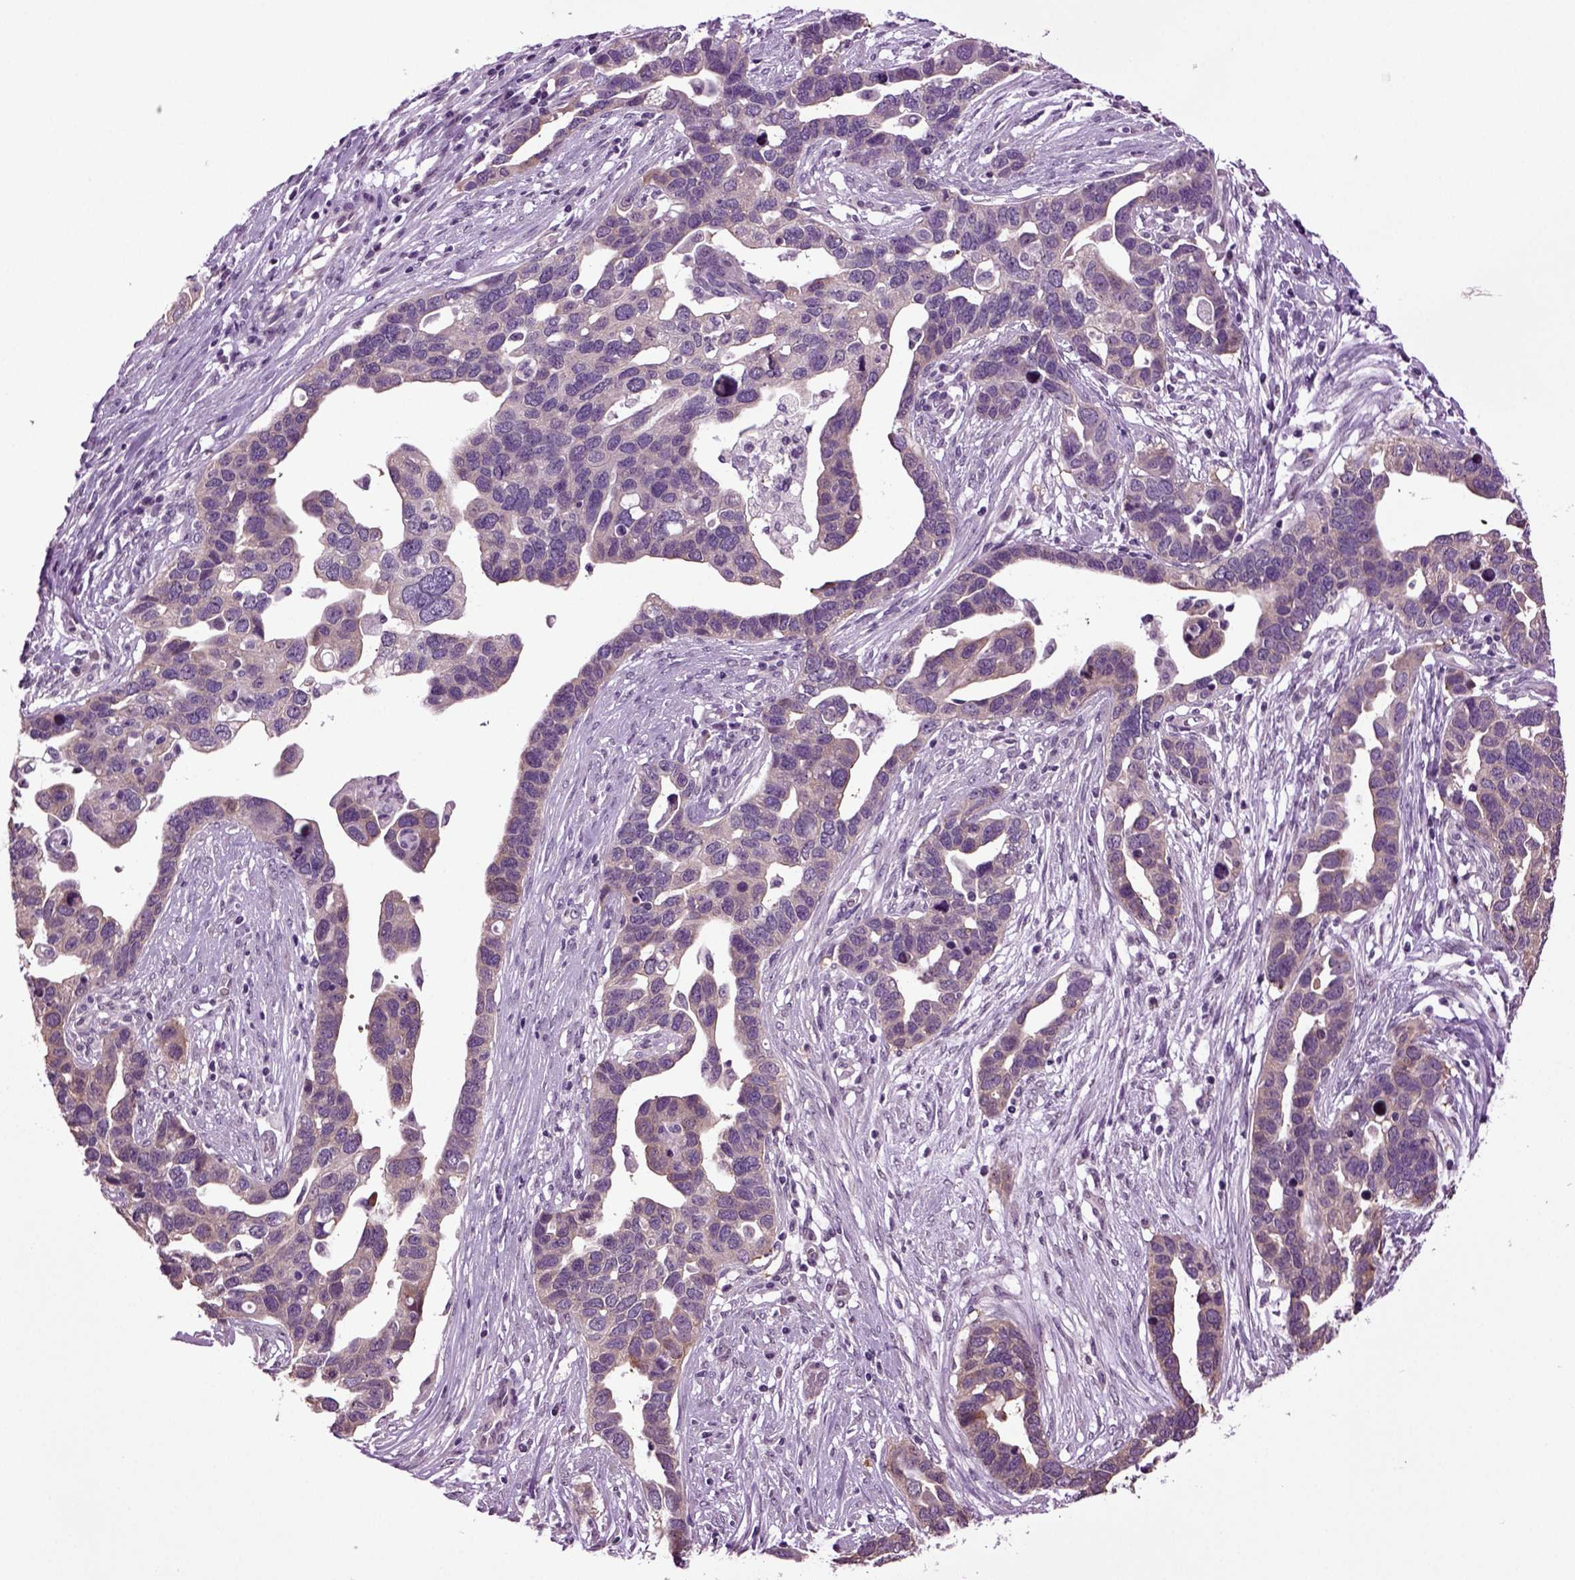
{"staining": {"intensity": "weak", "quantity": "25%-75%", "location": "cytoplasmic/membranous"}, "tissue": "ovarian cancer", "cell_type": "Tumor cells", "image_type": "cancer", "snomed": [{"axis": "morphology", "description": "Cystadenocarcinoma, serous, NOS"}, {"axis": "topography", "description": "Ovary"}], "caption": "Immunohistochemistry (DAB) staining of ovarian cancer (serous cystadenocarcinoma) shows weak cytoplasmic/membranous protein staining in approximately 25%-75% of tumor cells.", "gene": "PLCH2", "patient": {"sex": "female", "age": 54}}